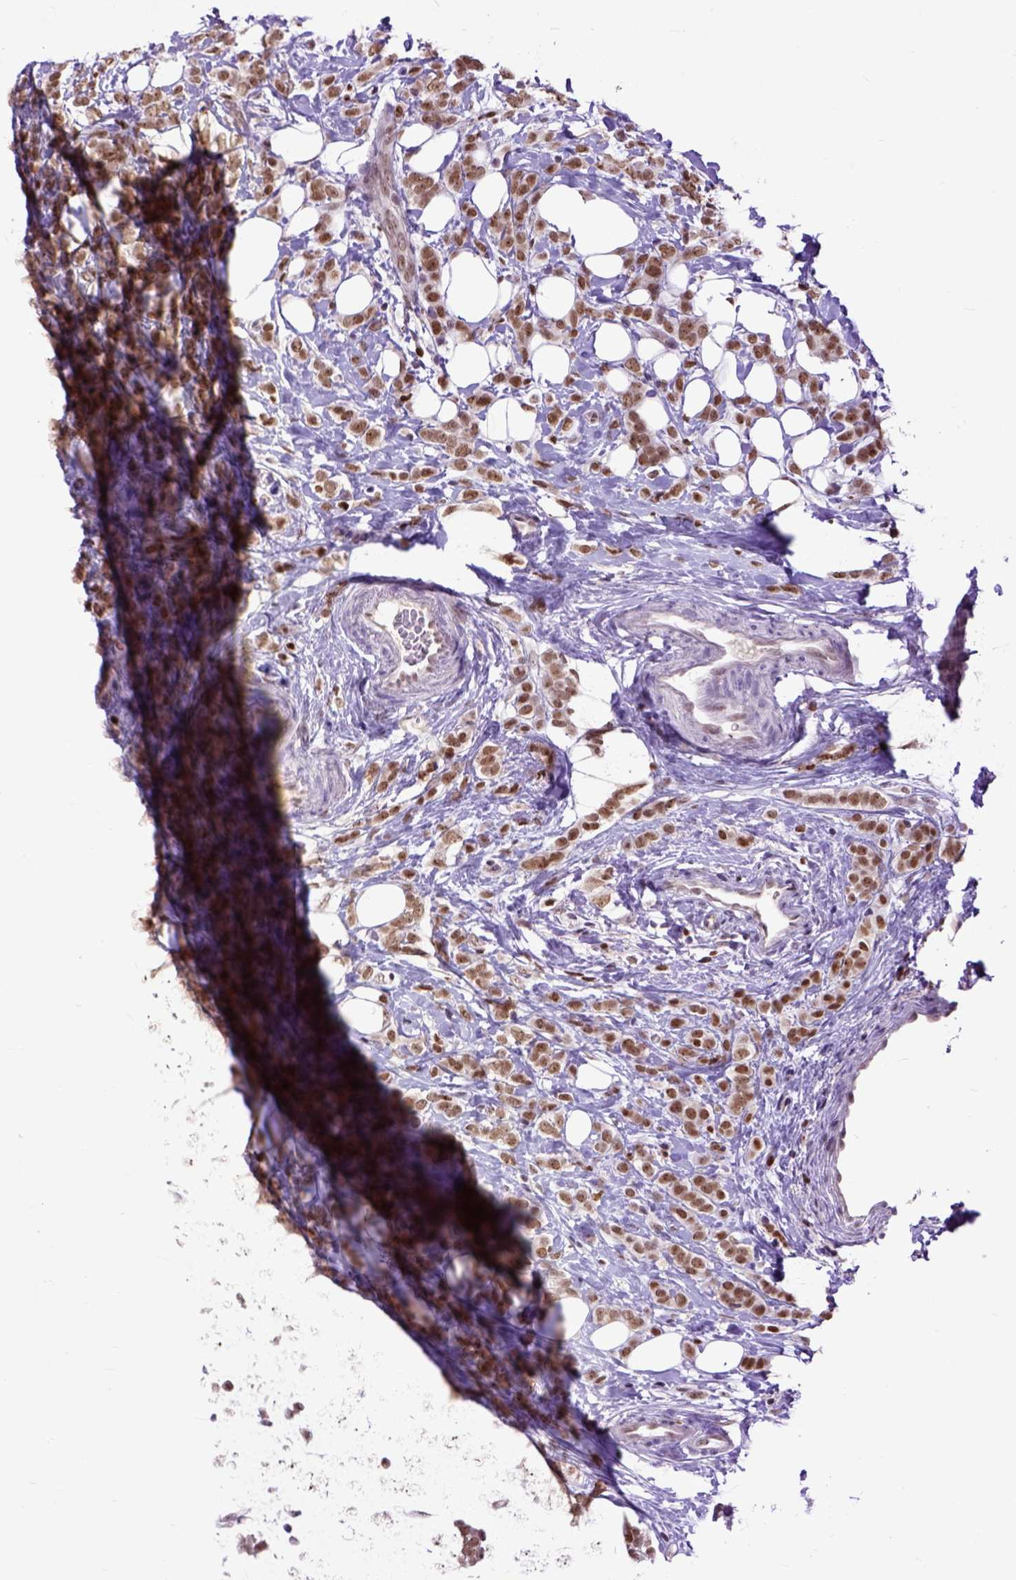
{"staining": {"intensity": "moderate", "quantity": ">75%", "location": "nuclear"}, "tissue": "breast cancer", "cell_type": "Tumor cells", "image_type": "cancer", "snomed": [{"axis": "morphology", "description": "Lobular carcinoma"}, {"axis": "topography", "description": "Breast"}], "caption": "Lobular carcinoma (breast) tissue reveals moderate nuclear staining in about >75% of tumor cells", "gene": "RCC2", "patient": {"sex": "female", "age": 49}}